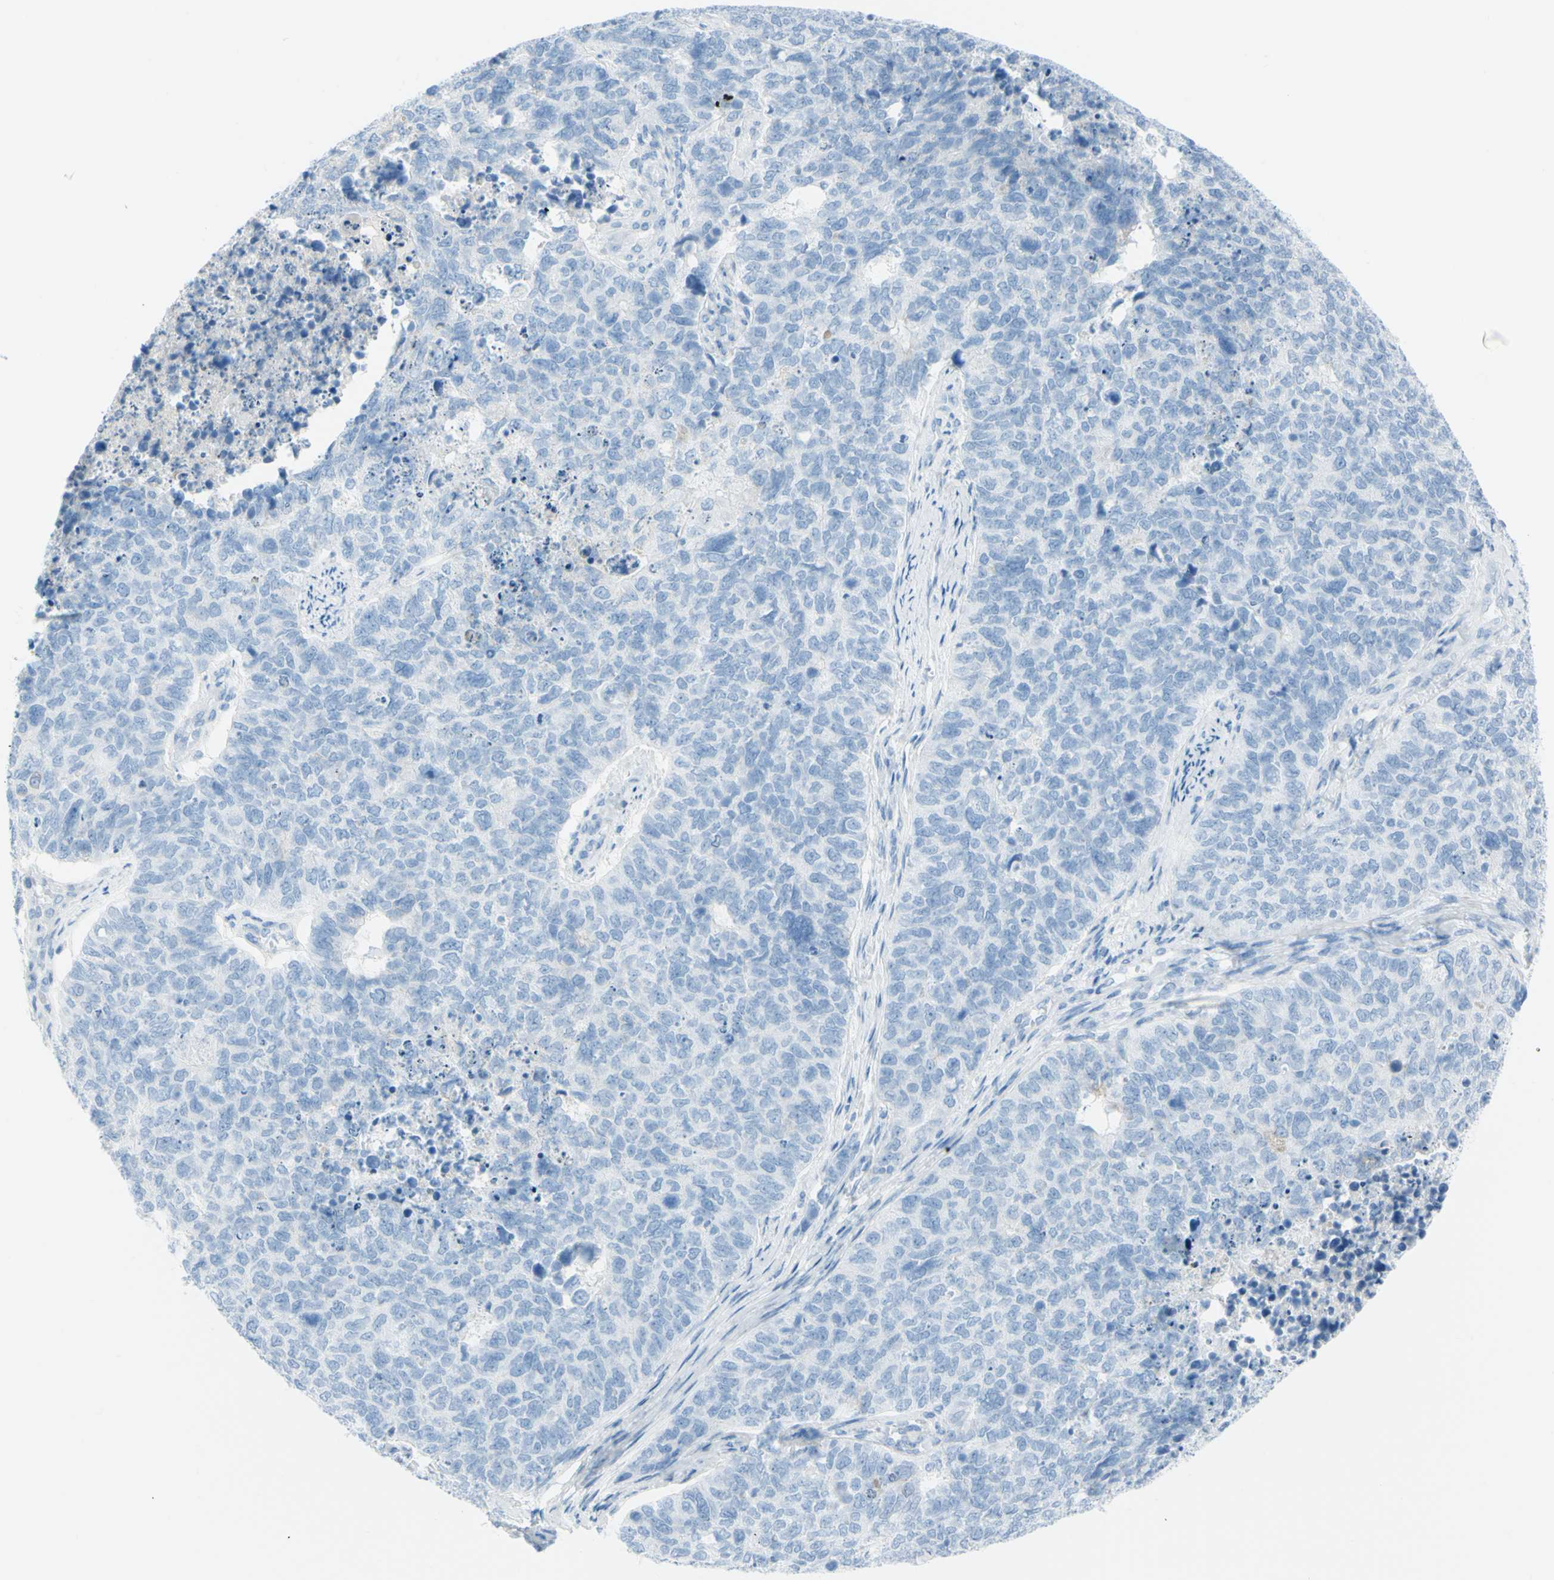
{"staining": {"intensity": "negative", "quantity": "none", "location": "none"}, "tissue": "cervical cancer", "cell_type": "Tumor cells", "image_type": "cancer", "snomed": [{"axis": "morphology", "description": "Squamous cell carcinoma, NOS"}, {"axis": "topography", "description": "Cervix"}], "caption": "Tumor cells are negative for brown protein staining in squamous cell carcinoma (cervical).", "gene": "TFPI2", "patient": {"sex": "female", "age": 63}}